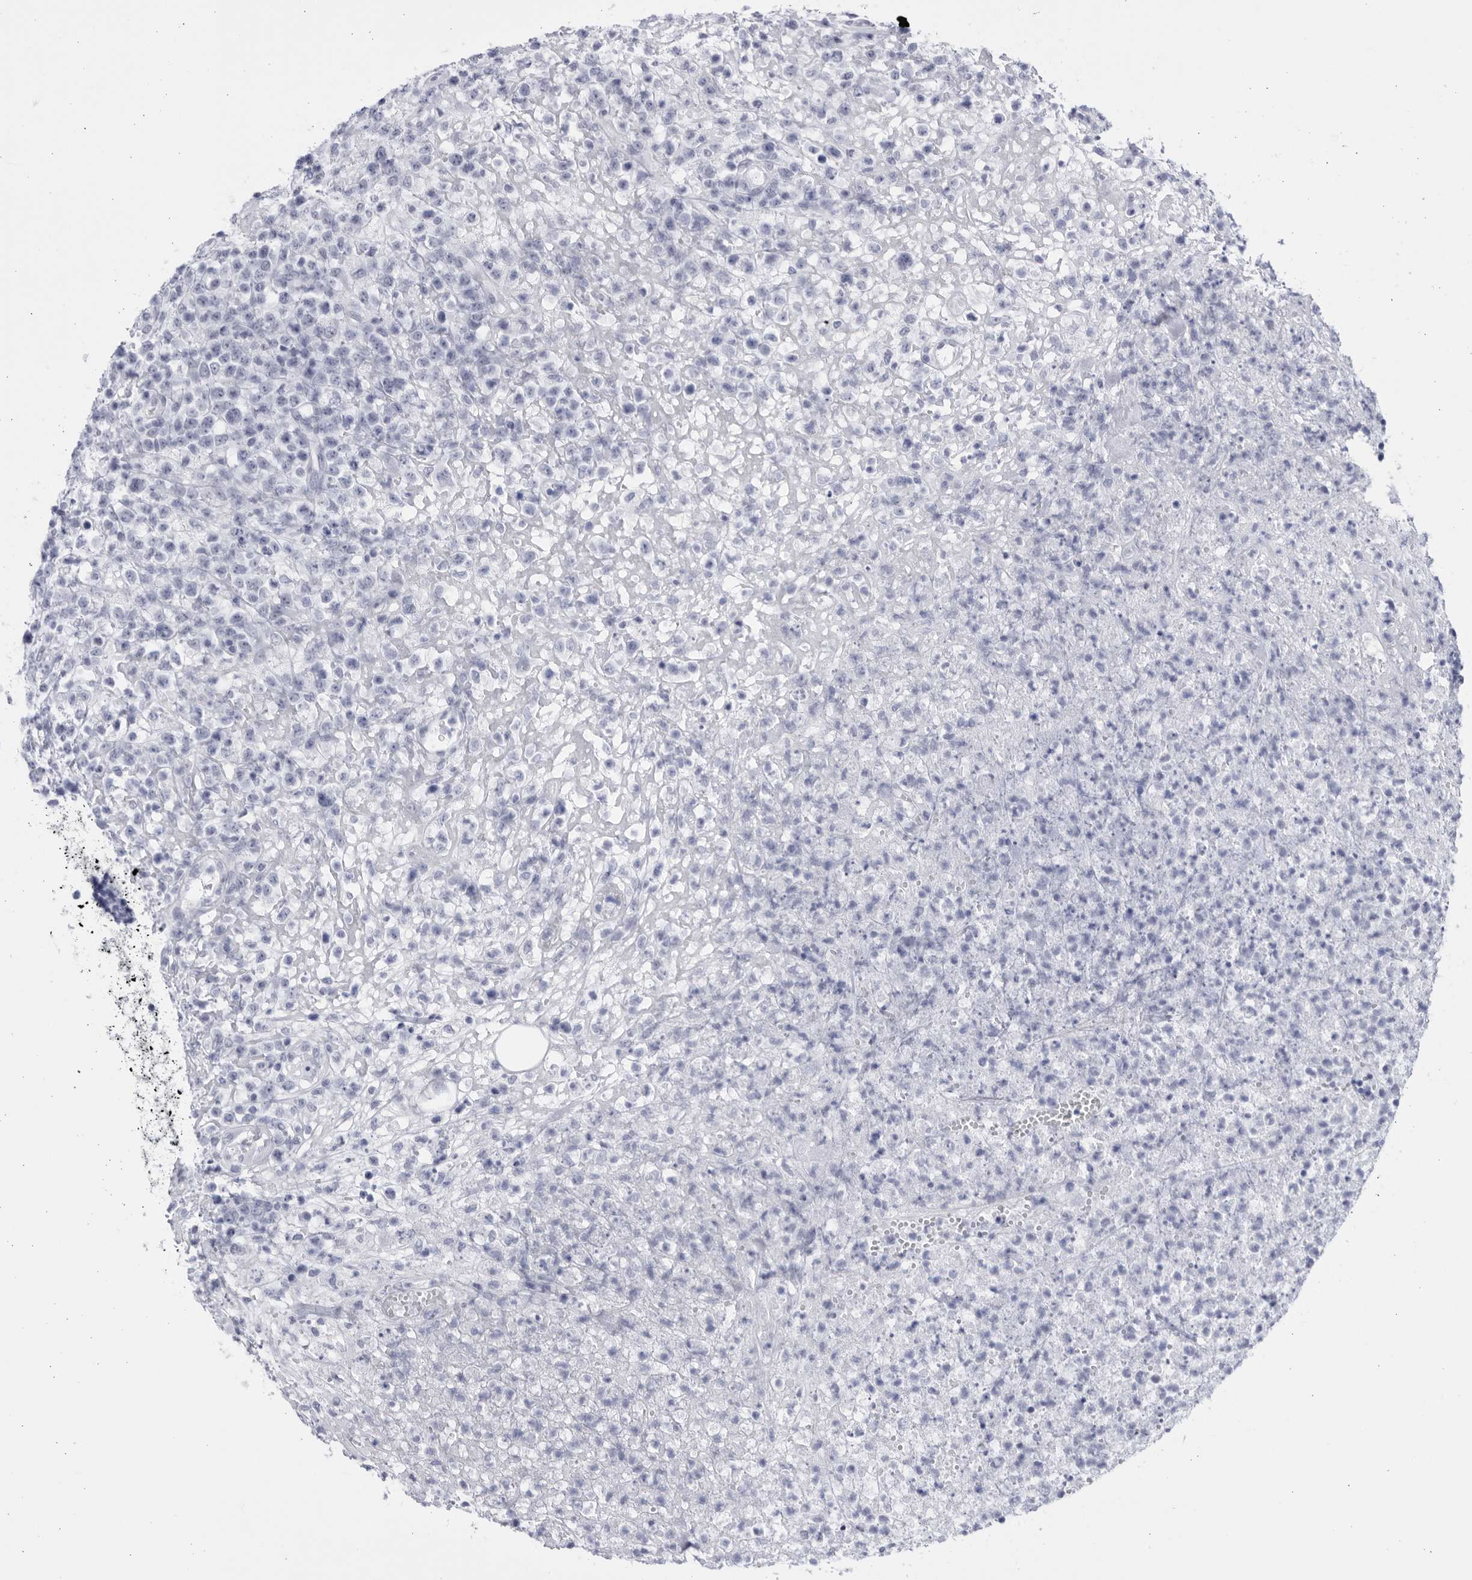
{"staining": {"intensity": "negative", "quantity": "none", "location": "none"}, "tissue": "lymphoma", "cell_type": "Tumor cells", "image_type": "cancer", "snomed": [{"axis": "morphology", "description": "Malignant lymphoma, non-Hodgkin's type, High grade"}, {"axis": "topography", "description": "Colon"}], "caption": "High power microscopy micrograph of an IHC micrograph of high-grade malignant lymphoma, non-Hodgkin's type, revealing no significant expression in tumor cells. (Stains: DAB immunohistochemistry with hematoxylin counter stain, Microscopy: brightfield microscopy at high magnification).", "gene": "CCDC181", "patient": {"sex": "female", "age": 53}}